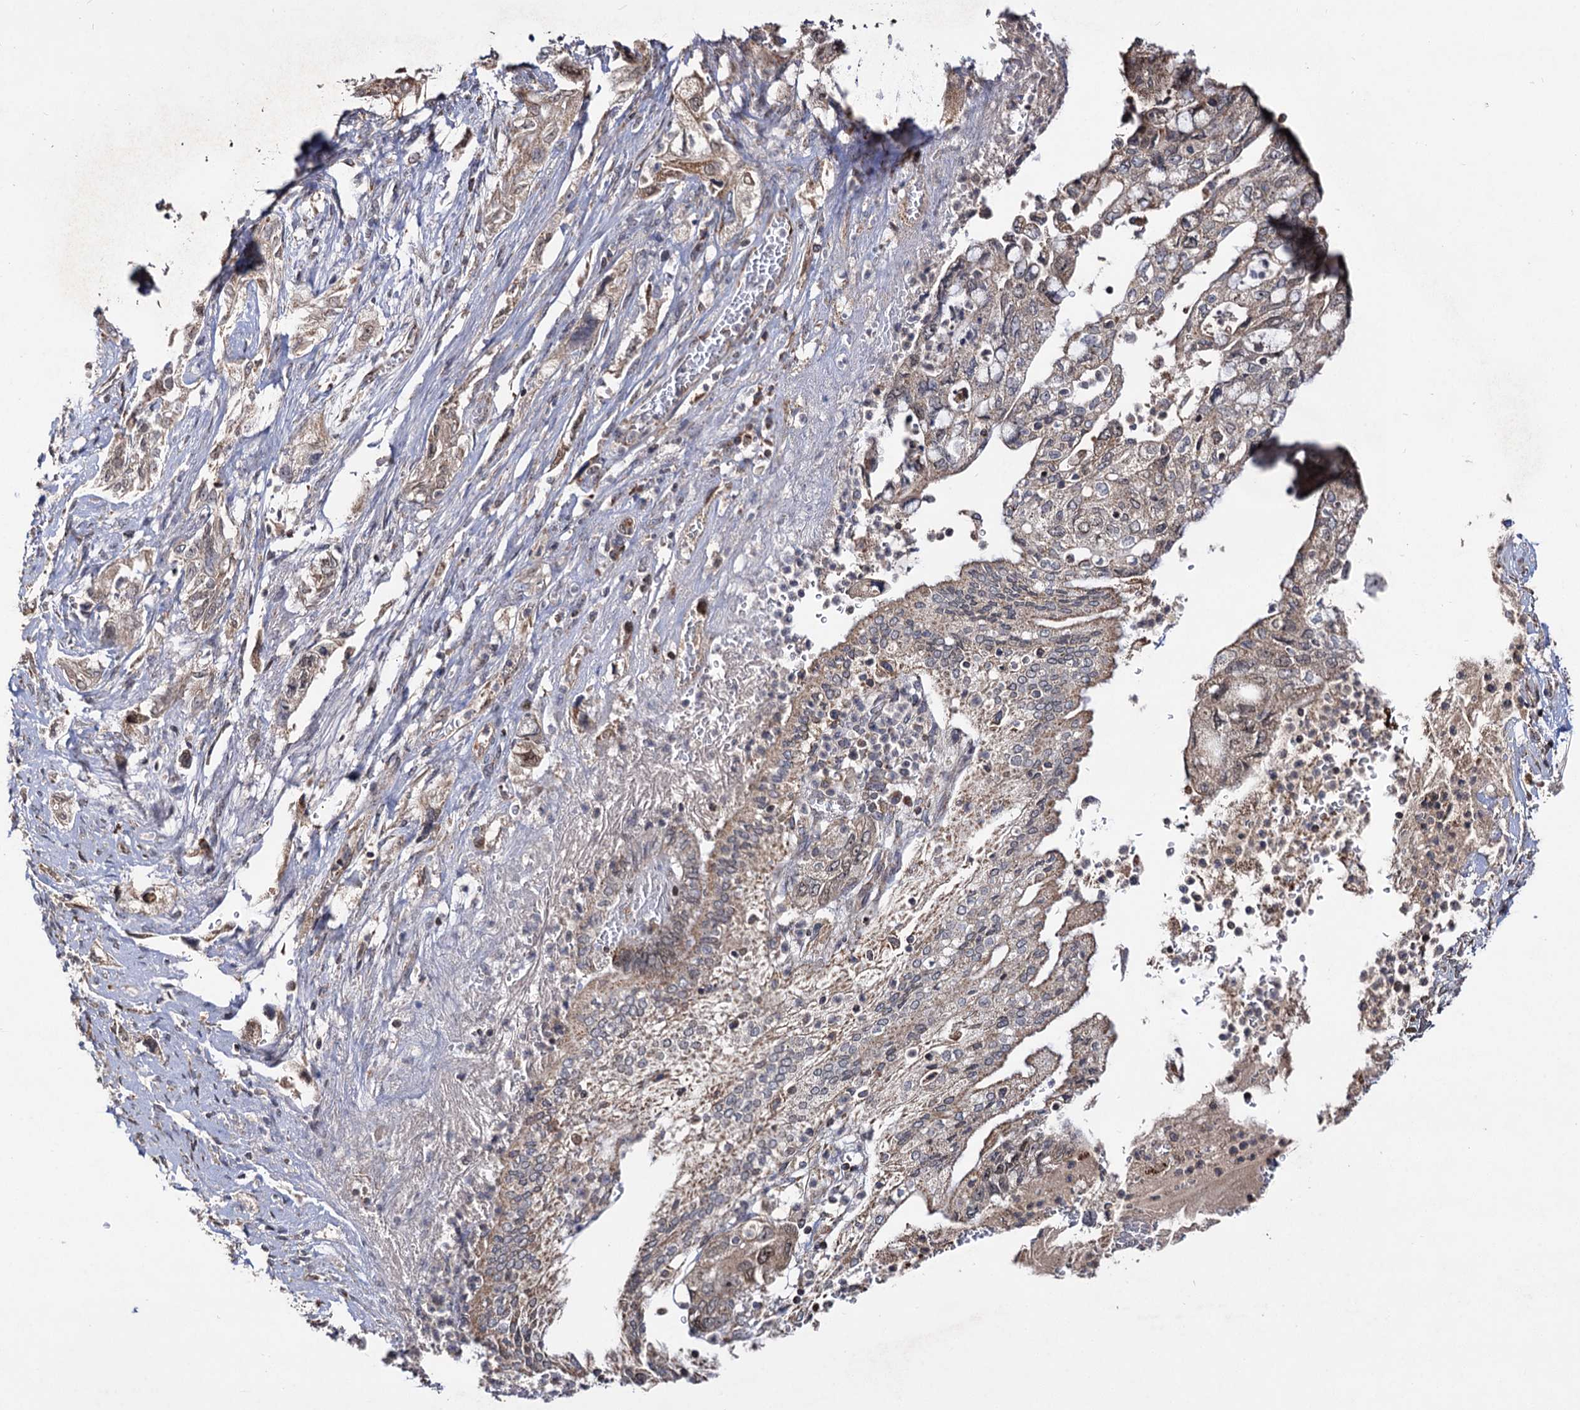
{"staining": {"intensity": "moderate", "quantity": "25%-75%", "location": "cytoplasmic/membranous,nuclear"}, "tissue": "pancreatic cancer", "cell_type": "Tumor cells", "image_type": "cancer", "snomed": [{"axis": "morphology", "description": "Adenocarcinoma, NOS"}, {"axis": "topography", "description": "Pancreas"}], "caption": "This photomicrograph reveals pancreatic cancer (adenocarcinoma) stained with immunohistochemistry to label a protein in brown. The cytoplasmic/membranous and nuclear of tumor cells show moderate positivity for the protein. Nuclei are counter-stained blue.", "gene": "CEP76", "patient": {"sex": "female", "age": 73}}